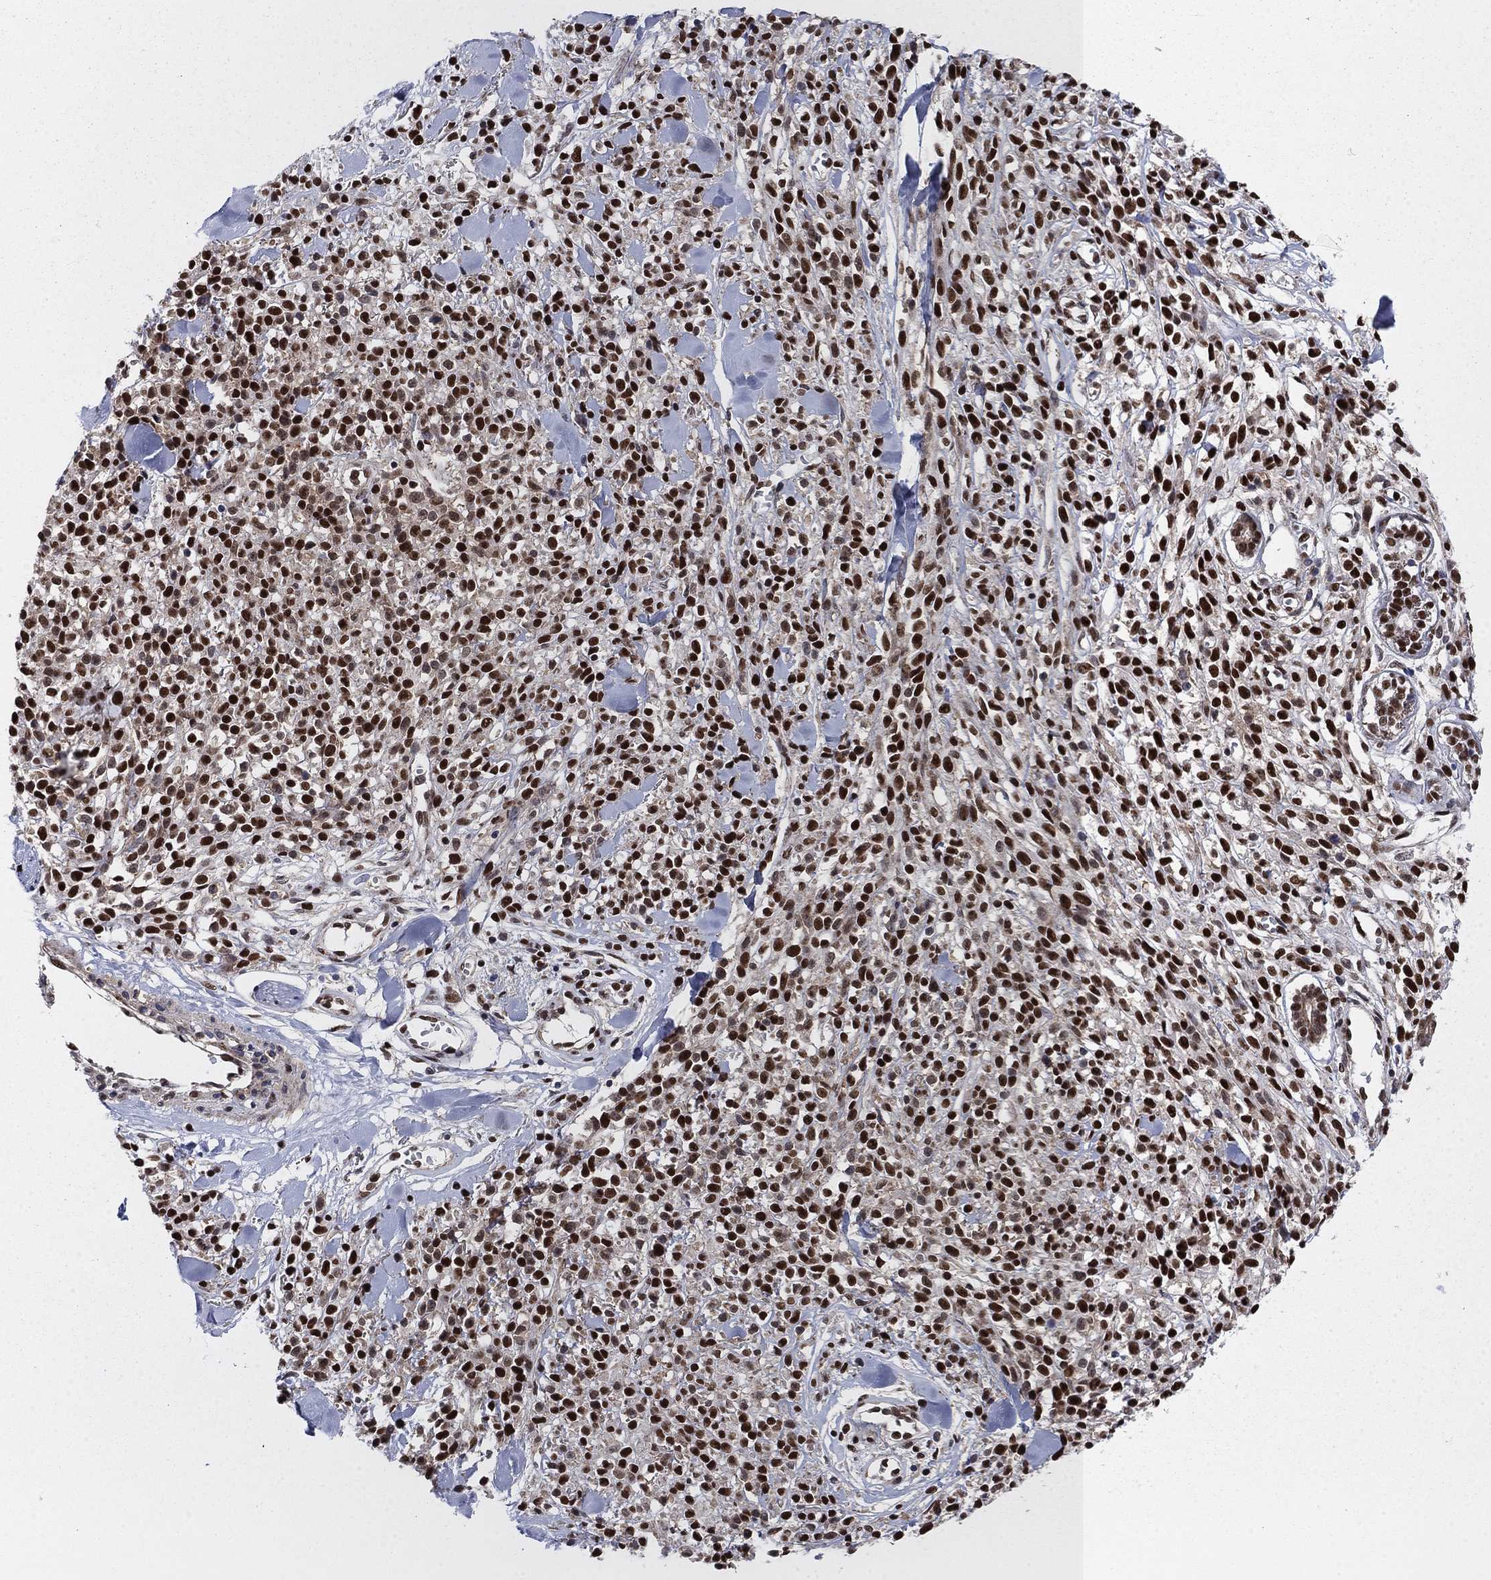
{"staining": {"intensity": "strong", "quantity": ">75%", "location": "nuclear"}, "tissue": "melanoma", "cell_type": "Tumor cells", "image_type": "cancer", "snomed": [{"axis": "morphology", "description": "Malignant melanoma, NOS"}, {"axis": "topography", "description": "Skin"}, {"axis": "topography", "description": "Skin of trunk"}], "caption": "Tumor cells demonstrate high levels of strong nuclear positivity in approximately >75% of cells in melanoma. The protein of interest is stained brown, and the nuclei are stained in blue (DAB IHC with brightfield microscopy, high magnification).", "gene": "RPRD1B", "patient": {"sex": "male", "age": 74}}